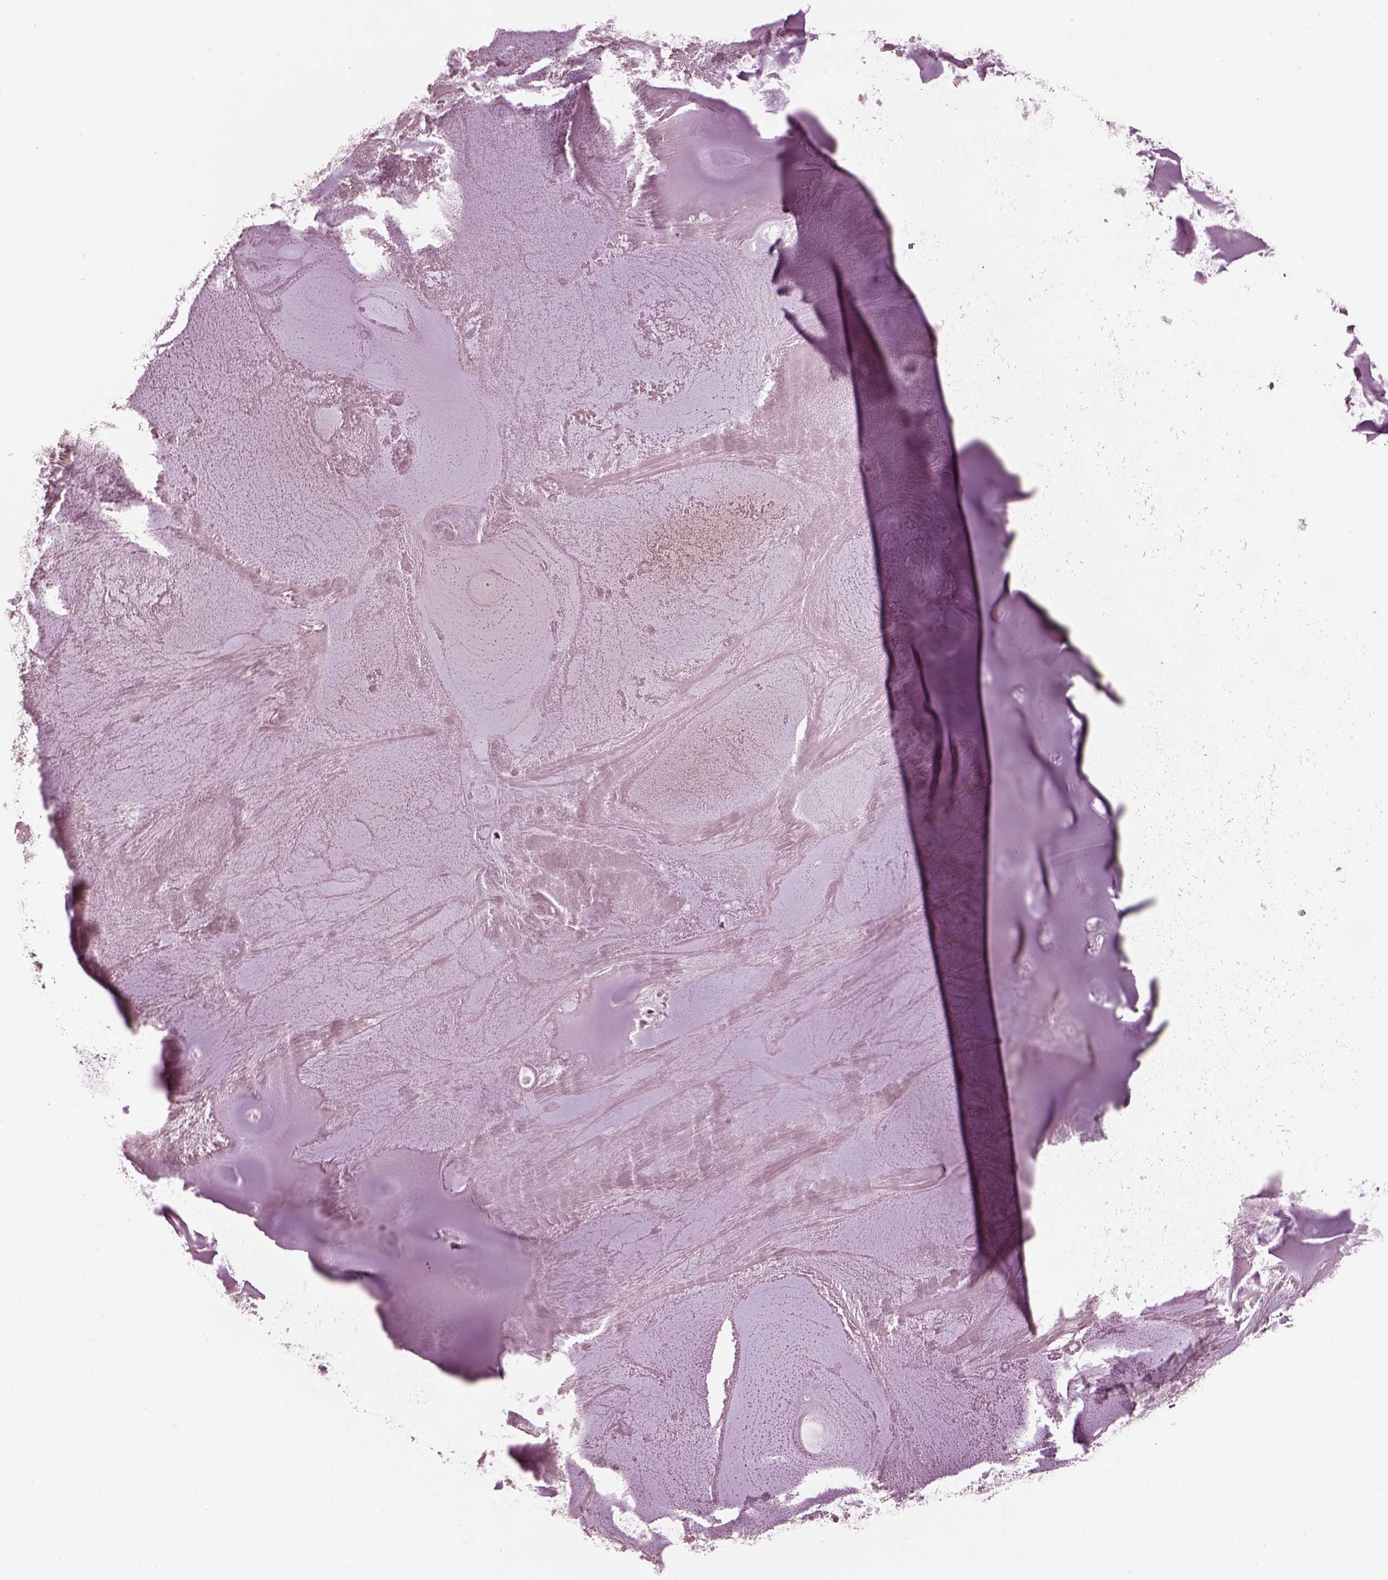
{"staining": {"intensity": "negative", "quantity": "none", "location": "none"}, "tissue": "adipose tissue", "cell_type": "Adipocytes", "image_type": "normal", "snomed": [{"axis": "morphology", "description": "Normal tissue, NOS"}, {"axis": "morphology", "description": "Squamous cell carcinoma, NOS"}, {"axis": "topography", "description": "Cartilage tissue"}, {"axis": "topography", "description": "Lung"}], "caption": "There is no significant positivity in adipocytes of adipose tissue. The staining was performed using DAB to visualize the protein expression in brown, while the nuclei were stained in blue with hematoxylin (Magnification: 20x).", "gene": "SLAMF8", "patient": {"sex": "male", "age": 66}}